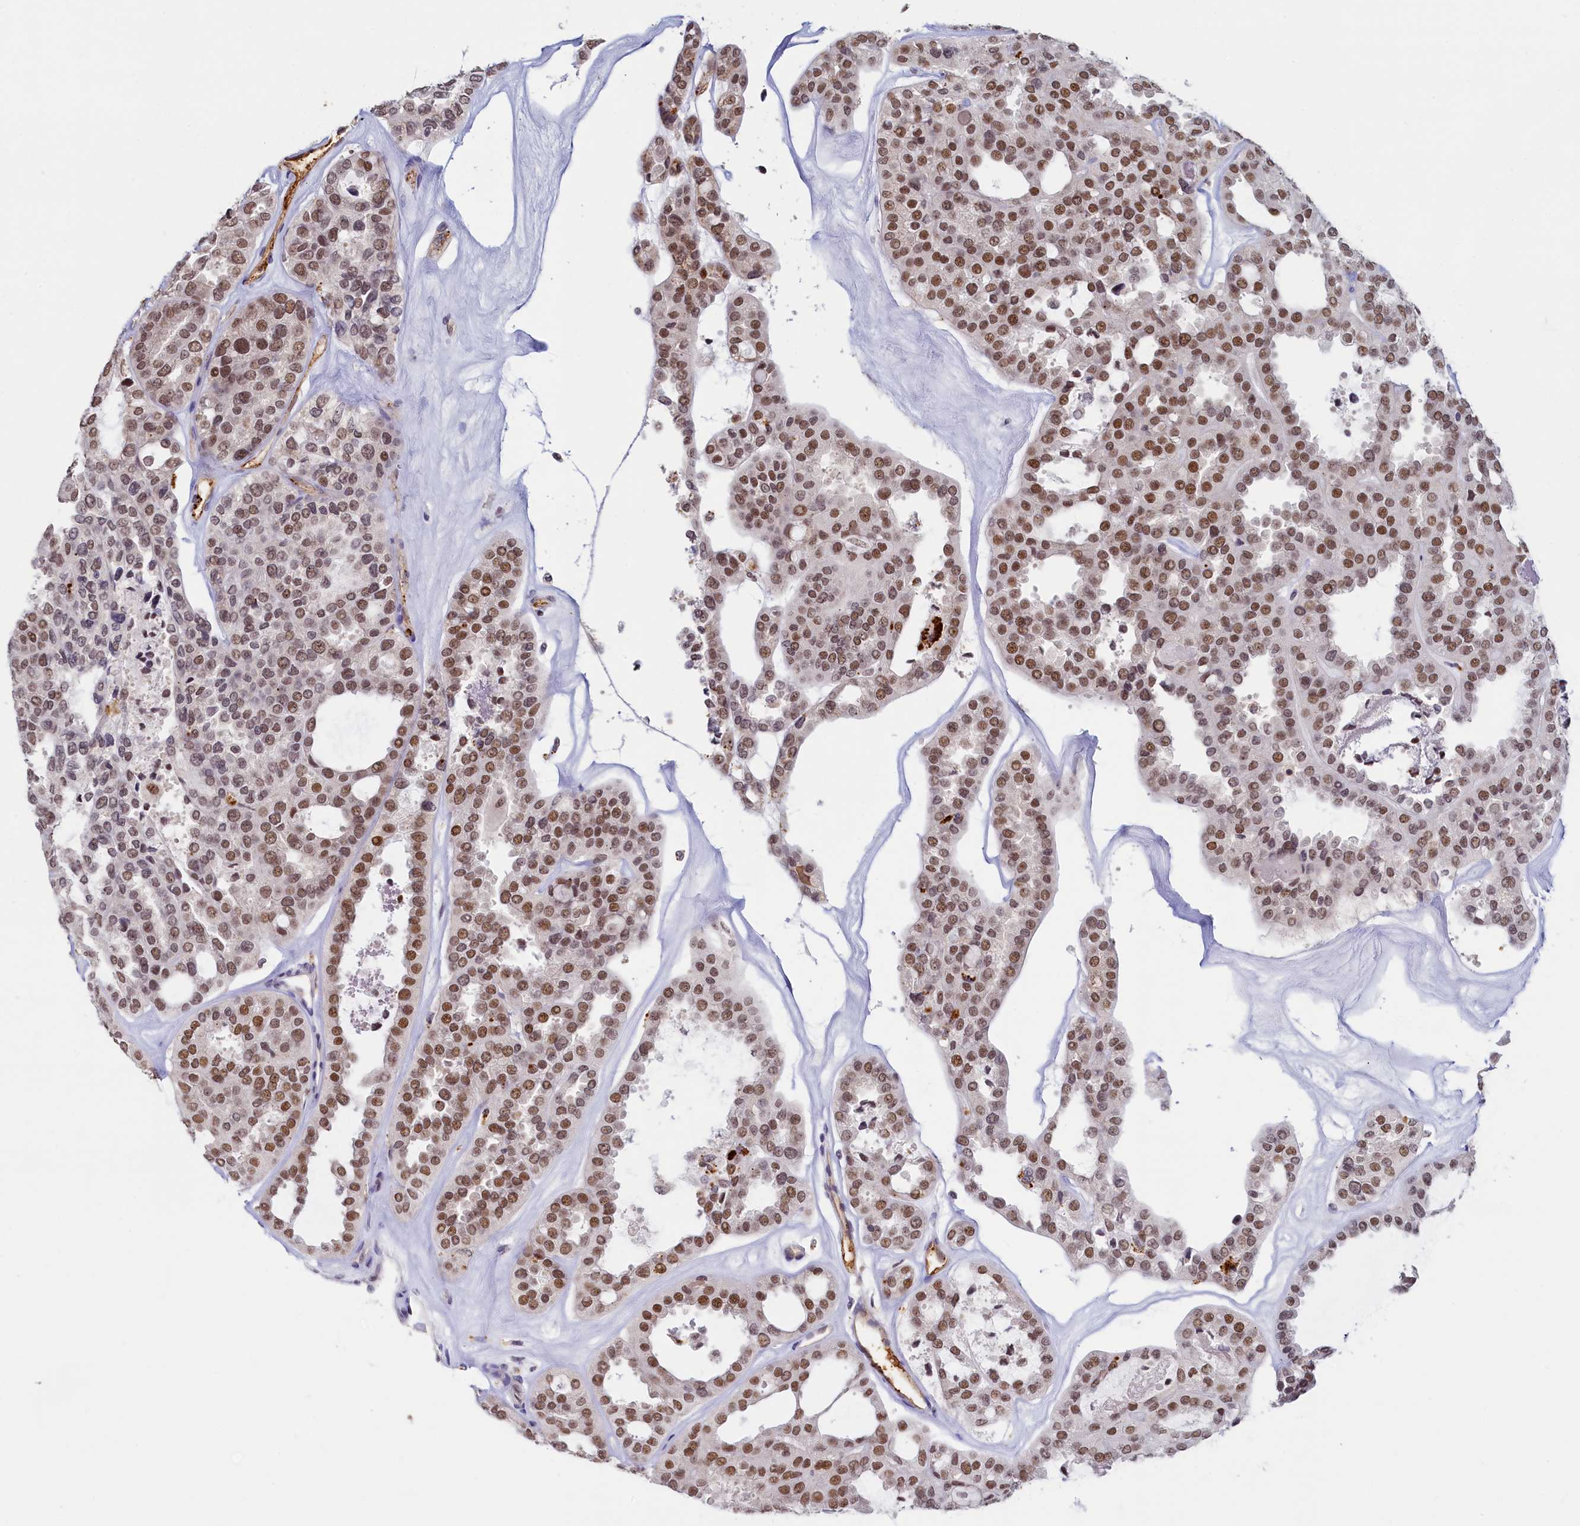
{"staining": {"intensity": "moderate", "quantity": ">75%", "location": "nuclear"}, "tissue": "thyroid cancer", "cell_type": "Tumor cells", "image_type": "cancer", "snomed": [{"axis": "morphology", "description": "Follicular adenoma carcinoma, NOS"}, {"axis": "topography", "description": "Thyroid gland"}], "caption": "The image displays a brown stain indicating the presence of a protein in the nuclear of tumor cells in follicular adenoma carcinoma (thyroid). The staining is performed using DAB (3,3'-diaminobenzidine) brown chromogen to label protein expression. The nuclei are counter-stained blue using hematoxylin.", "gene": "INTS14", "patient": {"sex": "male", "age": 75}}